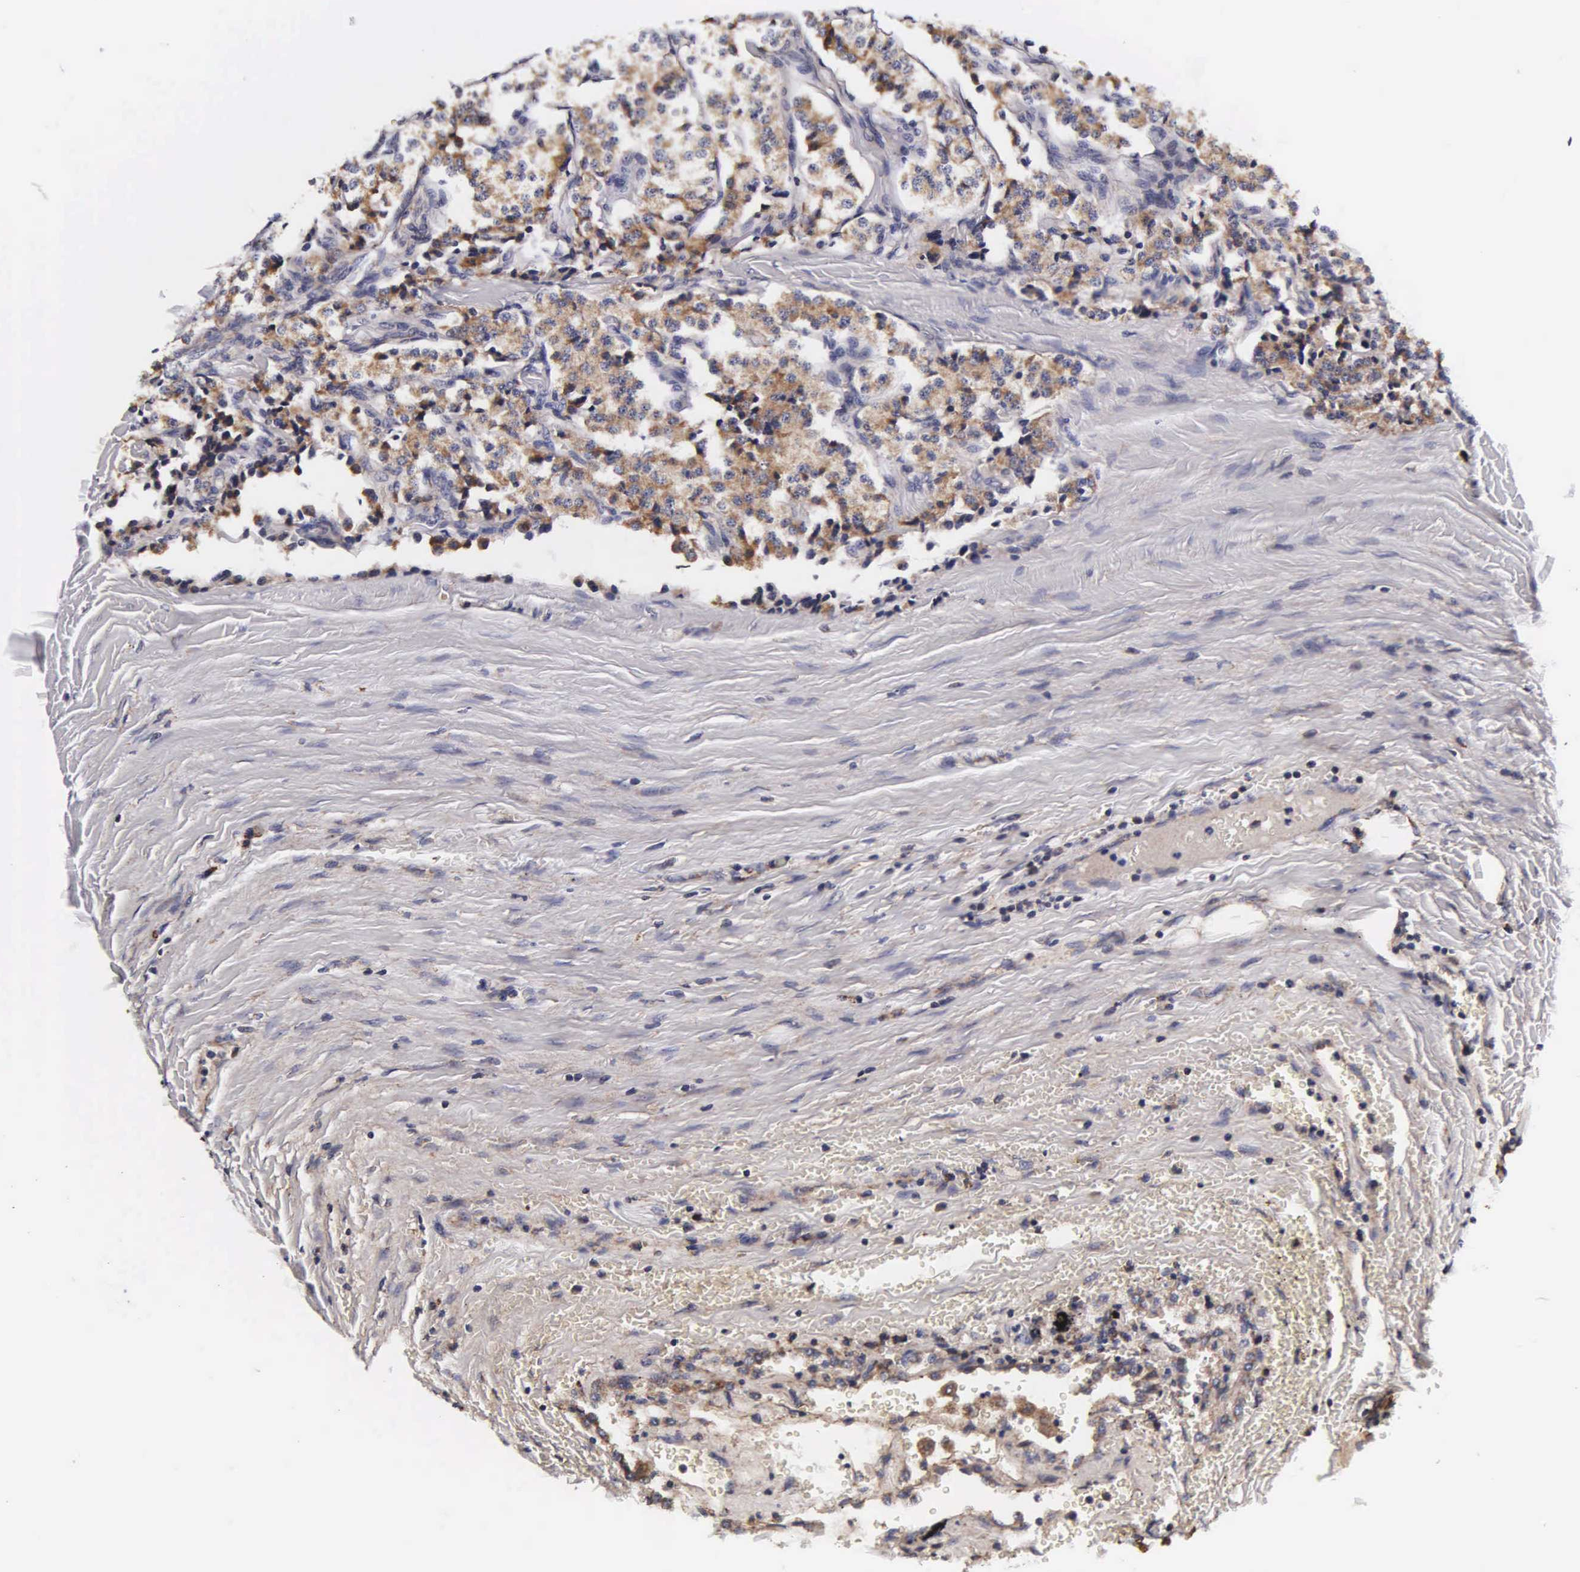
{"staining": {"intensity": "moderate", "quantity": ">75%", "location": "cytoplasmic/membranous"}, "tissue": "carcinoid", "cell_type": "Tumor cells", "image_type": "cancer", "snomed": [{"axis": "morphology", "description": "Carcinoid, malignant, NOS"}, {"axis": "topography", "description": "Bronchus"}], "caption": "There is medium levels of moderate cytoplasmic/membranous positivity in tumor cells of carcinoid, as demonstrated by immunohistochemical staining (brown color).", "gene": "PSMA3", "patient": {"sex": "male", "age": 55}}